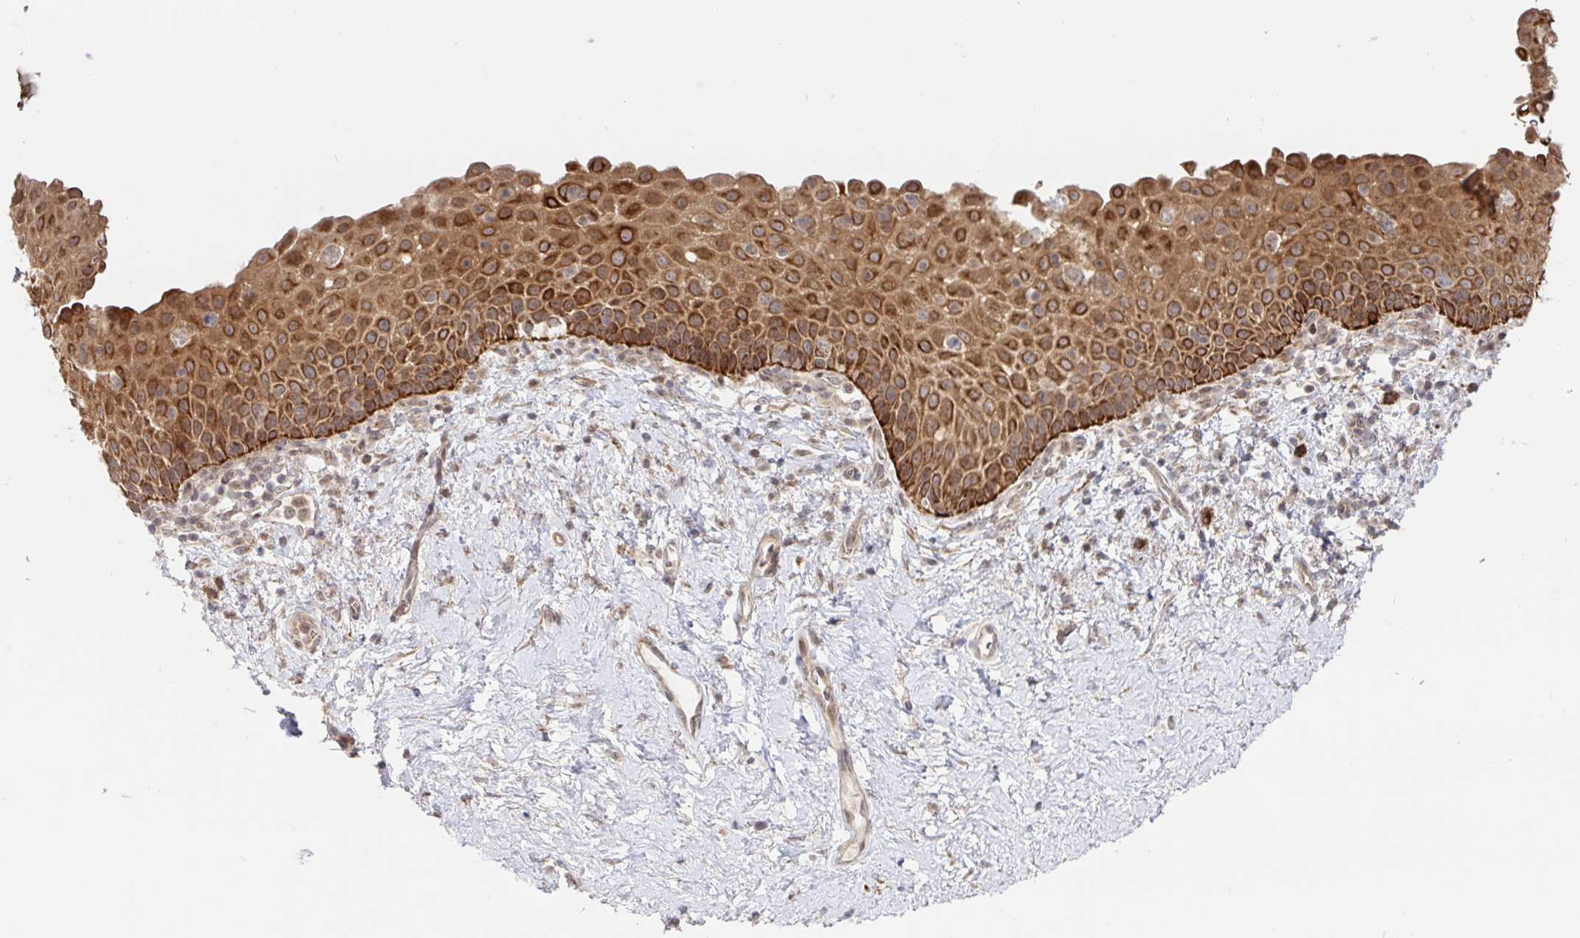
{"staining": {"intensity": "strong", "quantity": ">75%", "location": "cytoplasmic/membranous"}, "tissue": "vagina", "cell_type": "Squamous epithelial cells", "image_type": "normal", "snomed": [{"axis": "morphology", "description": "Normal tissue, NOS"}, {"axis": "topography", "description": "Vagina"}], "caption": "This photomicrograph displays immunohistochemistry staining of normal human vagina, with high strong cytoplasmic/membranous positivity in about >75% of squamous epithelial cells.", "gene": "AACS", "patient": {"sex": "female", "age": 61}}